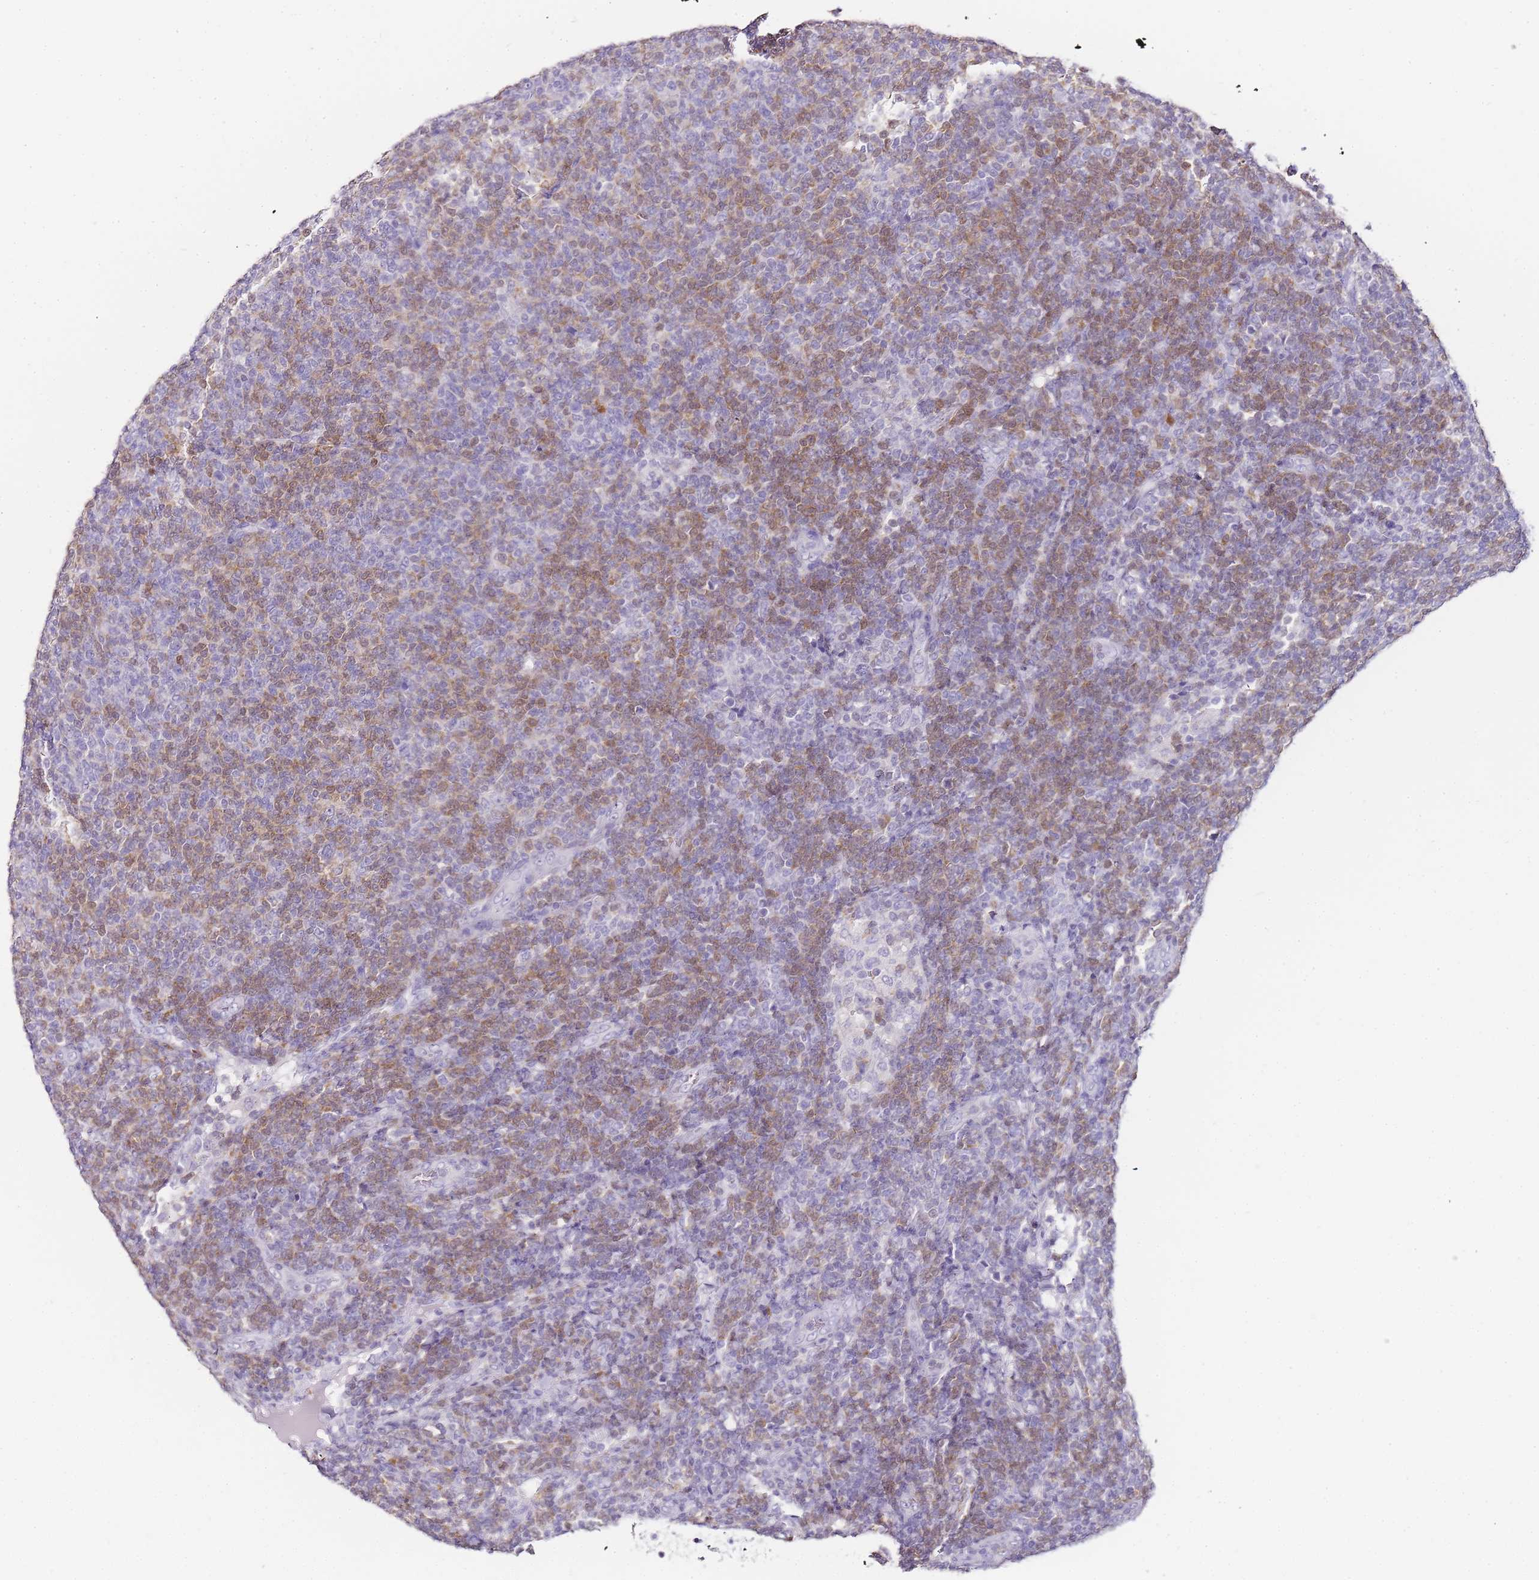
{"staining": {"intensity": "moderate", "quantity": "25%-75%", "location": "cytoplasmic/membranous"}, "tissue": "lymphoma", "cell_type": "Tumor cells", "image_type": "cancer", "snomed": [{"axis": "morphology", "description": "Malignant lymphoma, non-Hodgkin's type, Low grade"}, {"axis": "topography", "description": "Lymph node"}], "caption": "Immunohistochemistry (IHC) (DAB) staining of lymphoma reveals moderate cytoplasmic/membranous protein expression in approximately 25%-75% of tumor cells.", "gene": "ZBP1", "patient": {"sex": "male", "age": 66}}